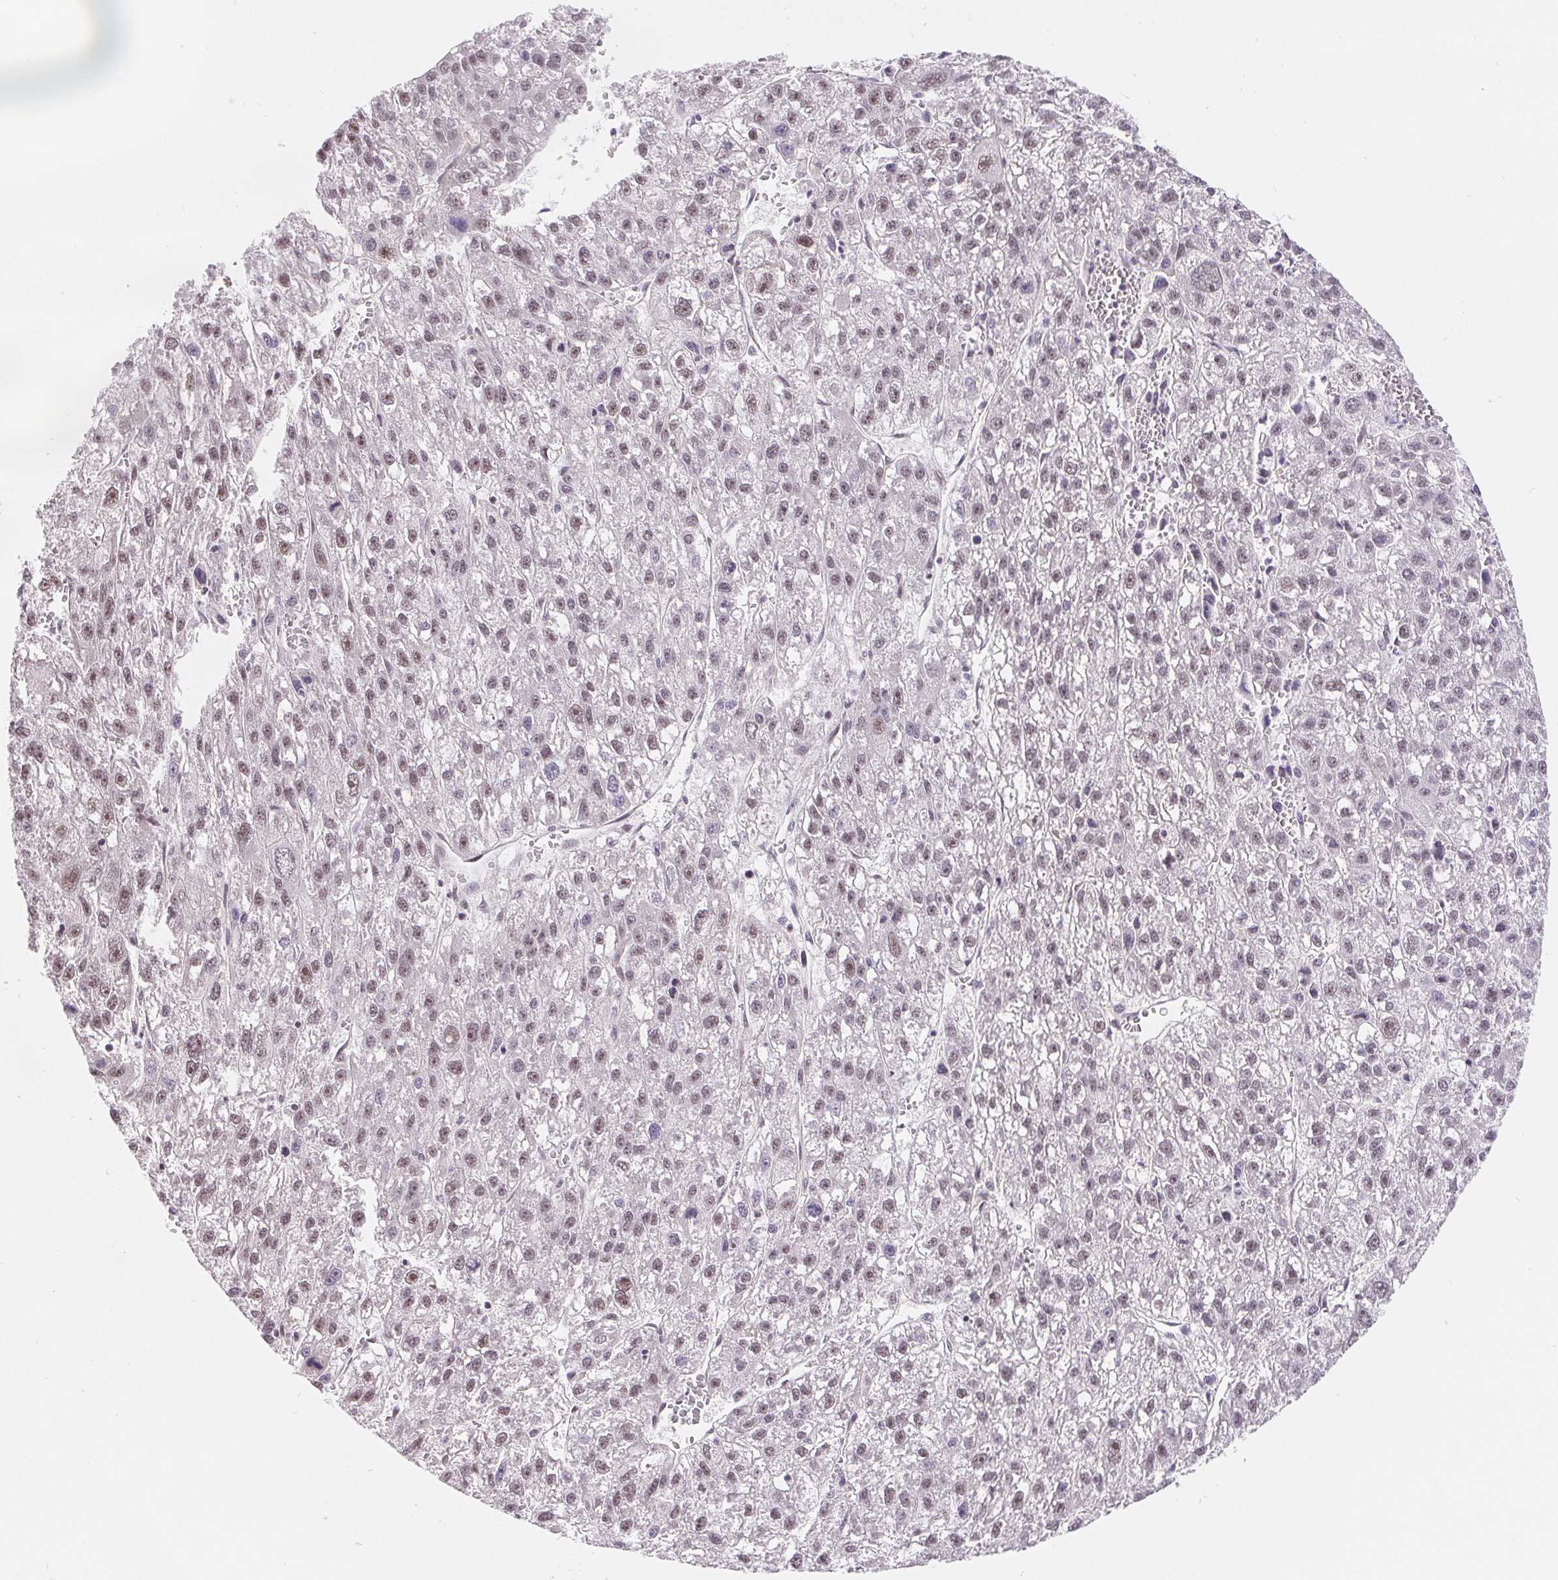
{"staining": {"intensity": "moderate", "quantity": "25%-75%", "location": "nuclear"}, "tissue": "liver cancer", "cell_type": "Tumor cells", "image_type": "cancer", "snomed": [{"axis": "morphology", "description": "Carcinoma, Hepatocellular, NOS"}, {"axis": "topography", "description": "Liver"}], "caption": "The photomicrograph shows staining of liver cancer (hepatocellular carcinoma), revealing moderate nuclear protein expression (brown color) within tumor cells.", "gene": "LCA5L", "patient": {"sex": "female", "age": 70}}